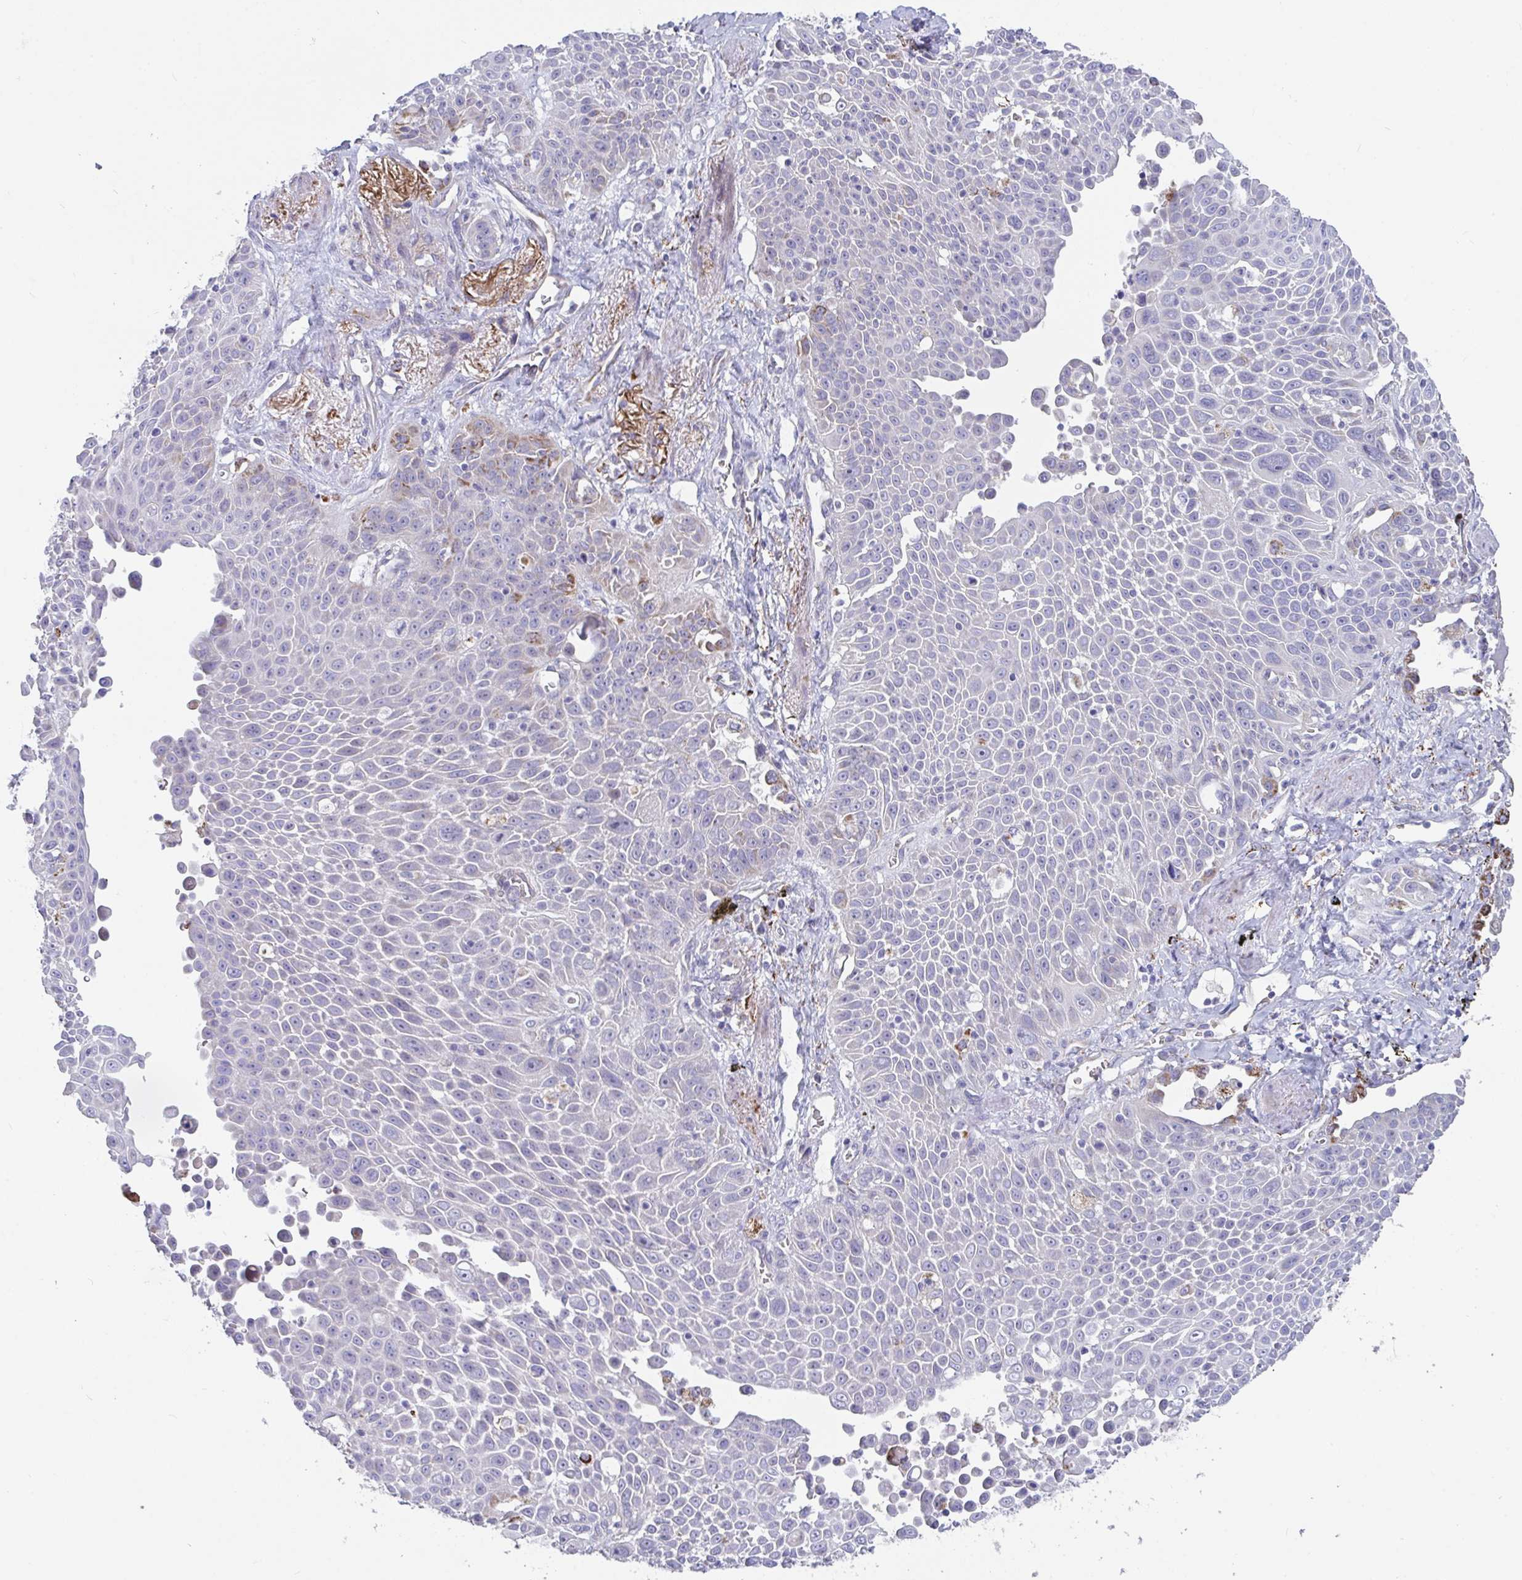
{"staining": {"intensity": "negative", "quantity": "none", "location": "none"}, "tissue": "lung cancer", "cell_type": "Tumor cells", "image_type": "cancer", "snomed": [{"axis": "morphology", "description": "Squamous cell carcinoma, NOS"}, {"axis": "morphology", "description": "Squamous cell carcinoma, metastatic, NOS"}, {"axis": "topography", "description": "Lymph node"}, {"axis": "topography", "description": "Lung"}], "caption": "Immunohistochemistry (IHC) of lung cancer demonstrates no staining in tumor cells.", "gene": "FAM156B", "patient": {"sex": "female", "age": 62}}